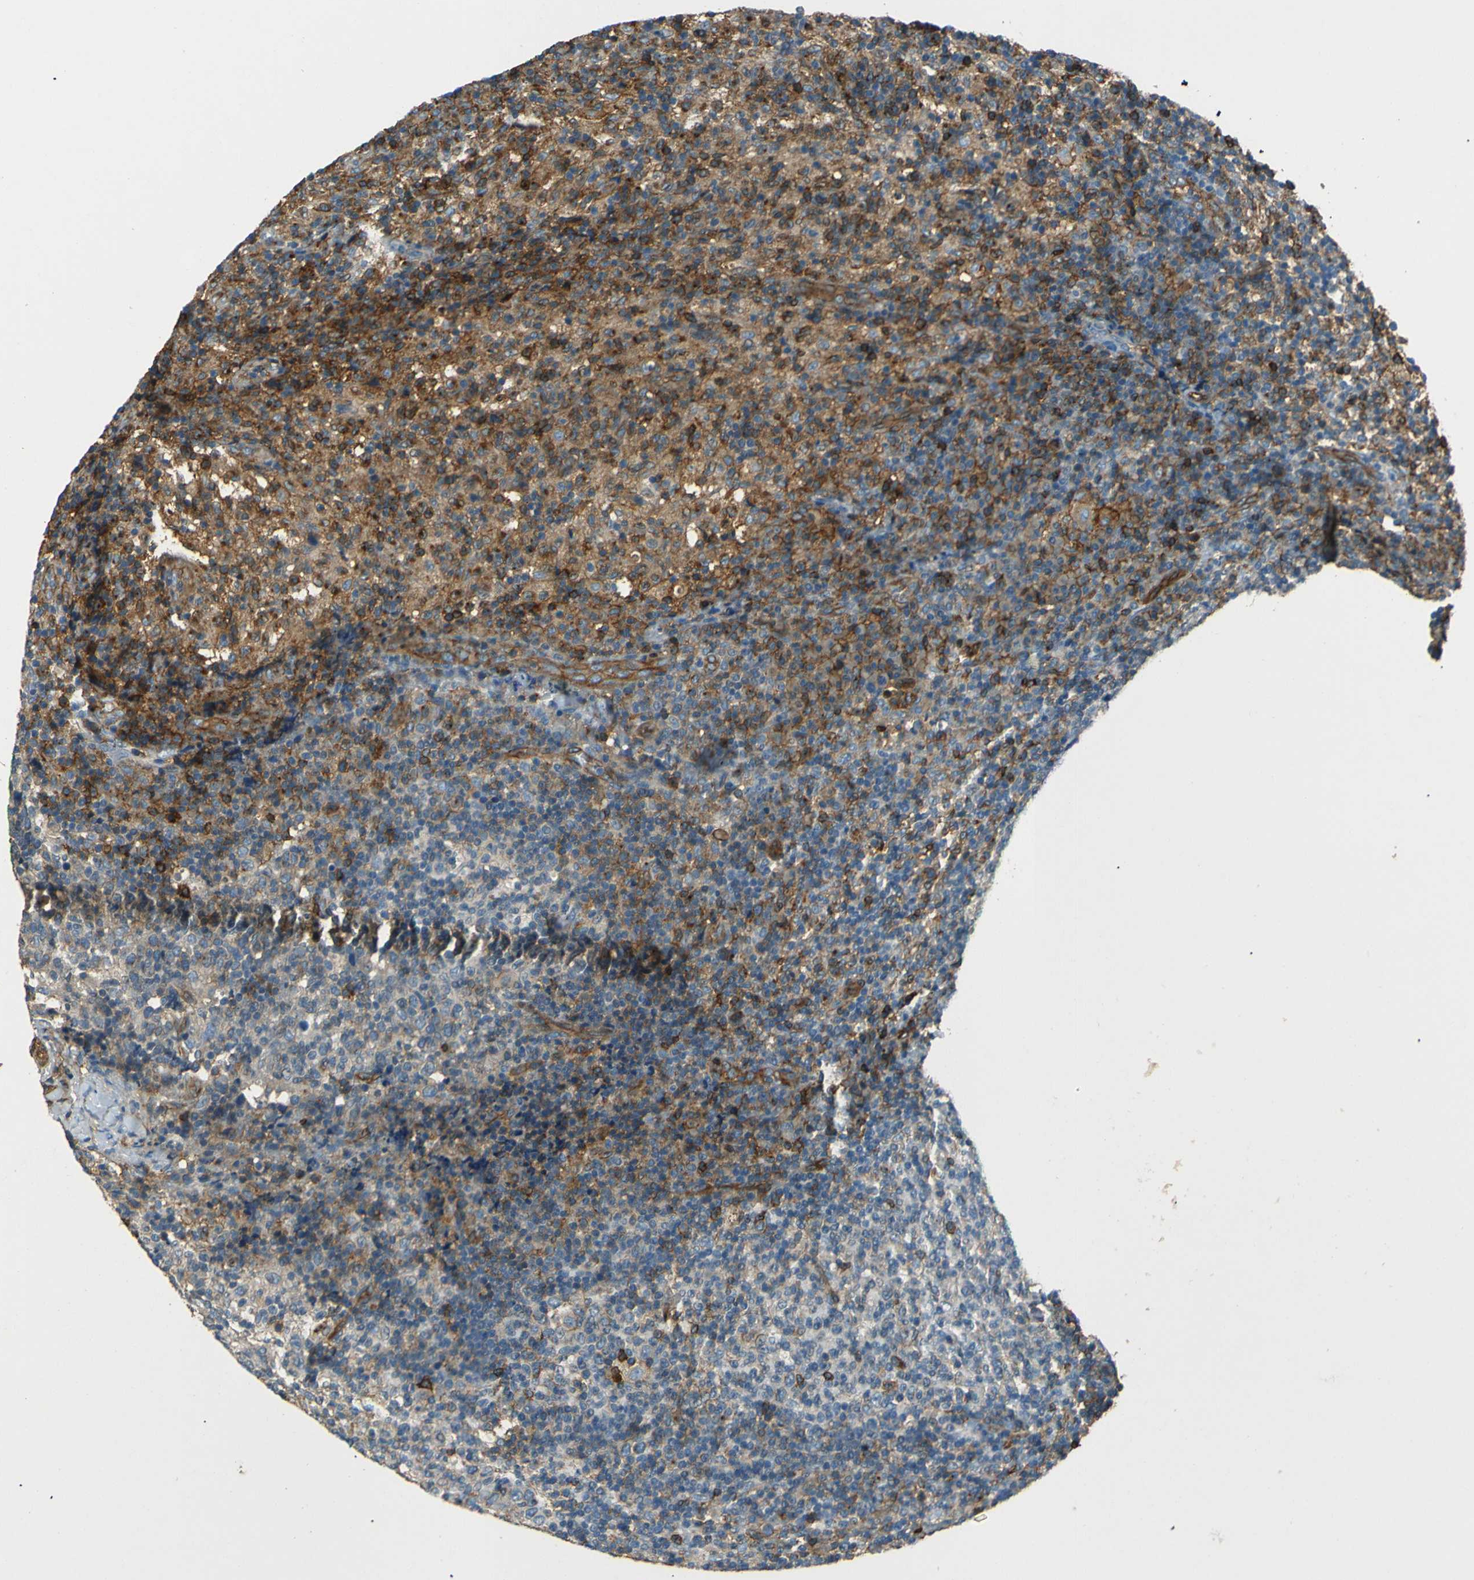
{"staining": {"intensity": "moderate", "quantity": "25%-75%", "location": "cytoplasmic/membranous"}, "tissue": "lymph node", "cell_type": "Germinal center cells", "image_type": "normal", "snomed": [{"axis": "morphology", "description": "Normal tissue, NOS"}, {"axis": "morphology", "description": "Inflammation, NOS"}, {"axis": "topography", "description": "Lymph node"}], "caption": "IHC micrograph of normal lymph node stained for a protein (brown), which demonstrates medium levels of moderate cytoplasmic/membranous expression in about 25%-75% of germinal center cells.", "gene": "ENTPD1", "patient": {"sex": "male", "age": 55}}